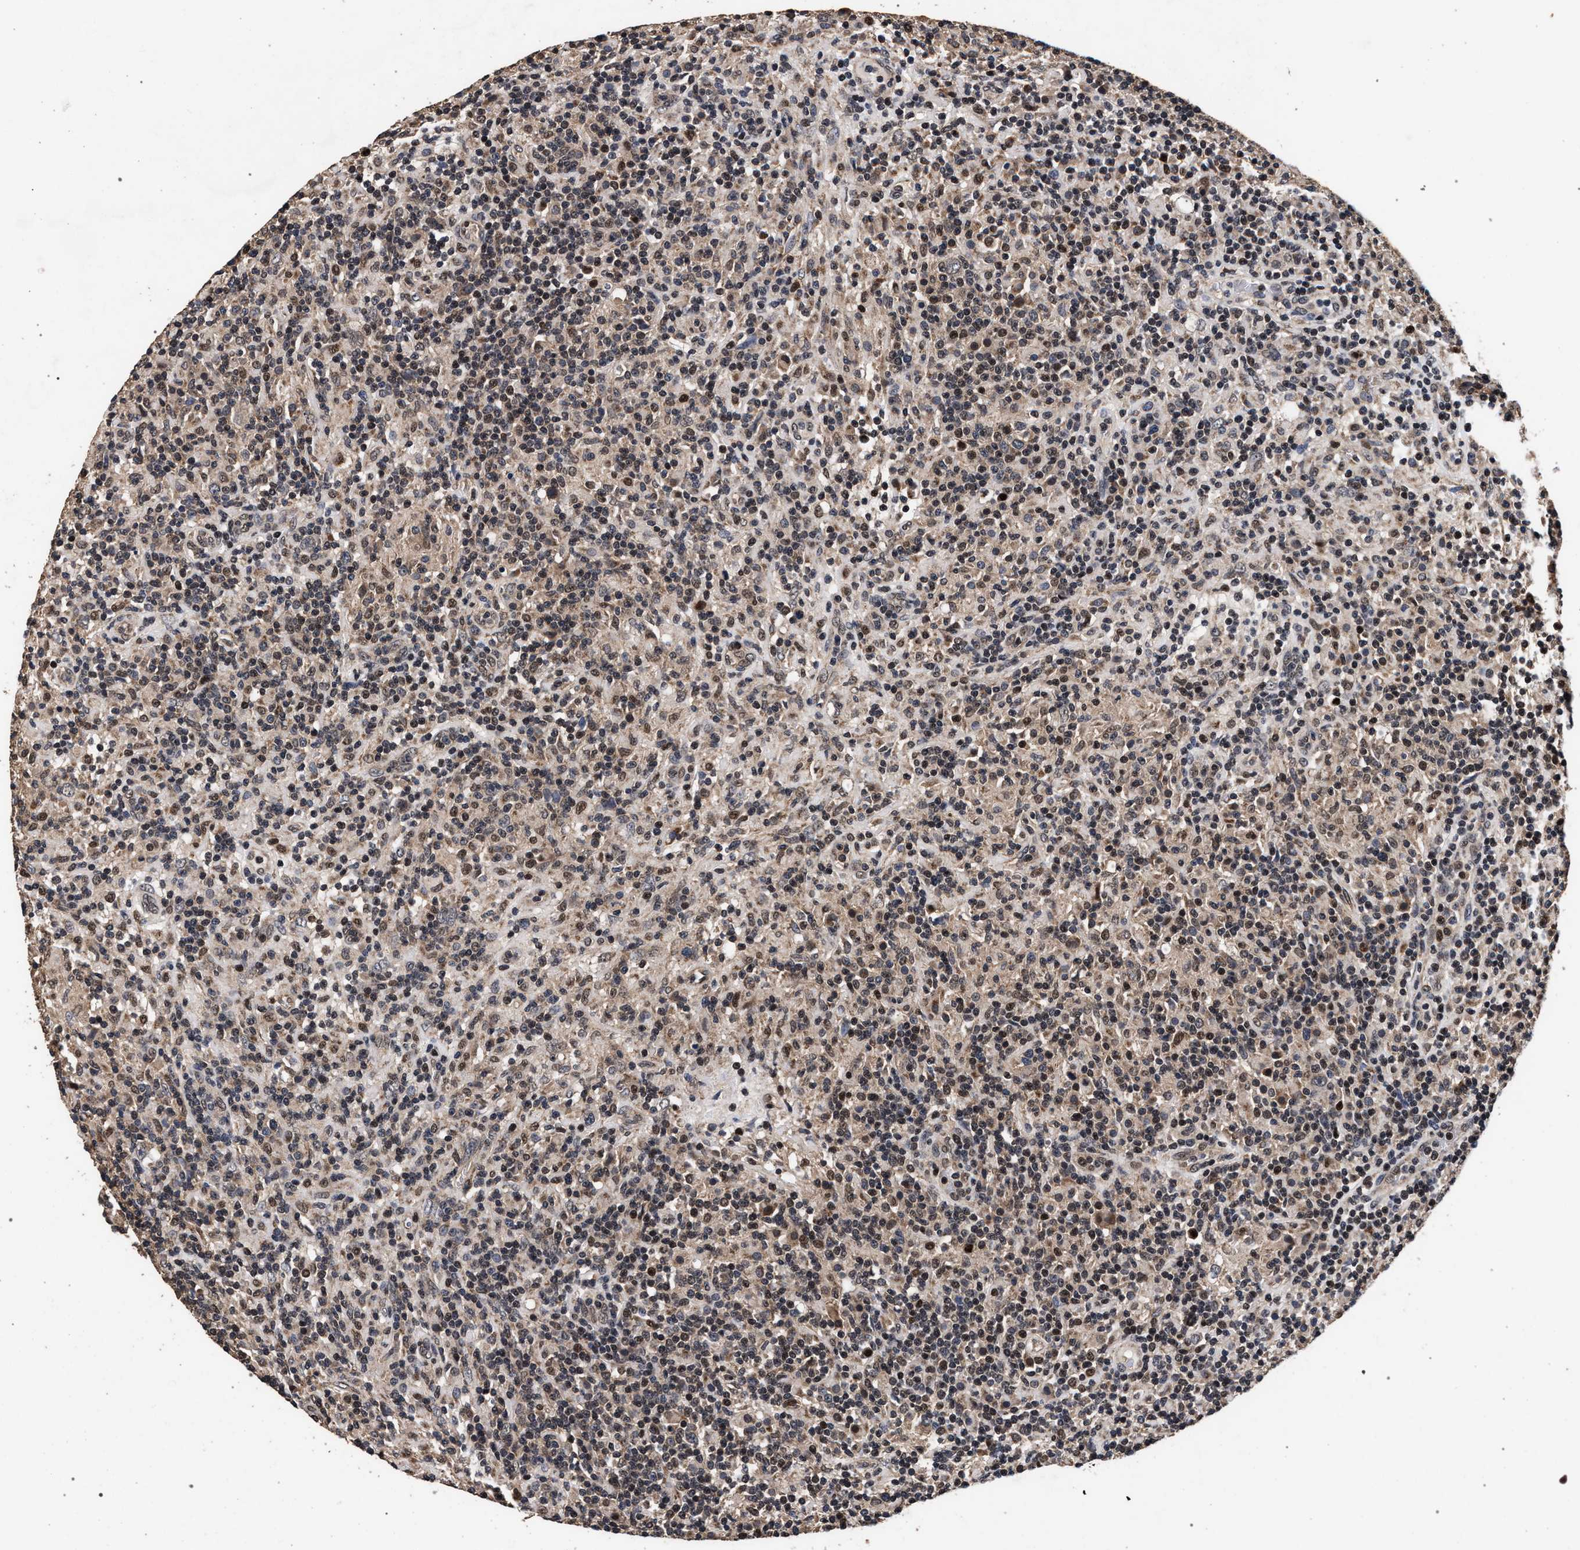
{"staining": {"intensity": "moderate", "quantity": "<25%", "location": "cytoplasmic/membranous"}, "tissue": "lymphoma", "cell_type": "Tumor cells", "image_type": "cancer", "snomed": [{"axis": "morphology", "description": "Hodgkin's disease, NOS"}, {"axis": "topography", "description": "Lymph node"}], "caption": "A brown stain labels moderate cytoplasmic/membranous expression of a protein in human Hodgkin's disease tumor cells.", "gene": "ACOX1", "patient": {"sex": "male", "age": 70}}